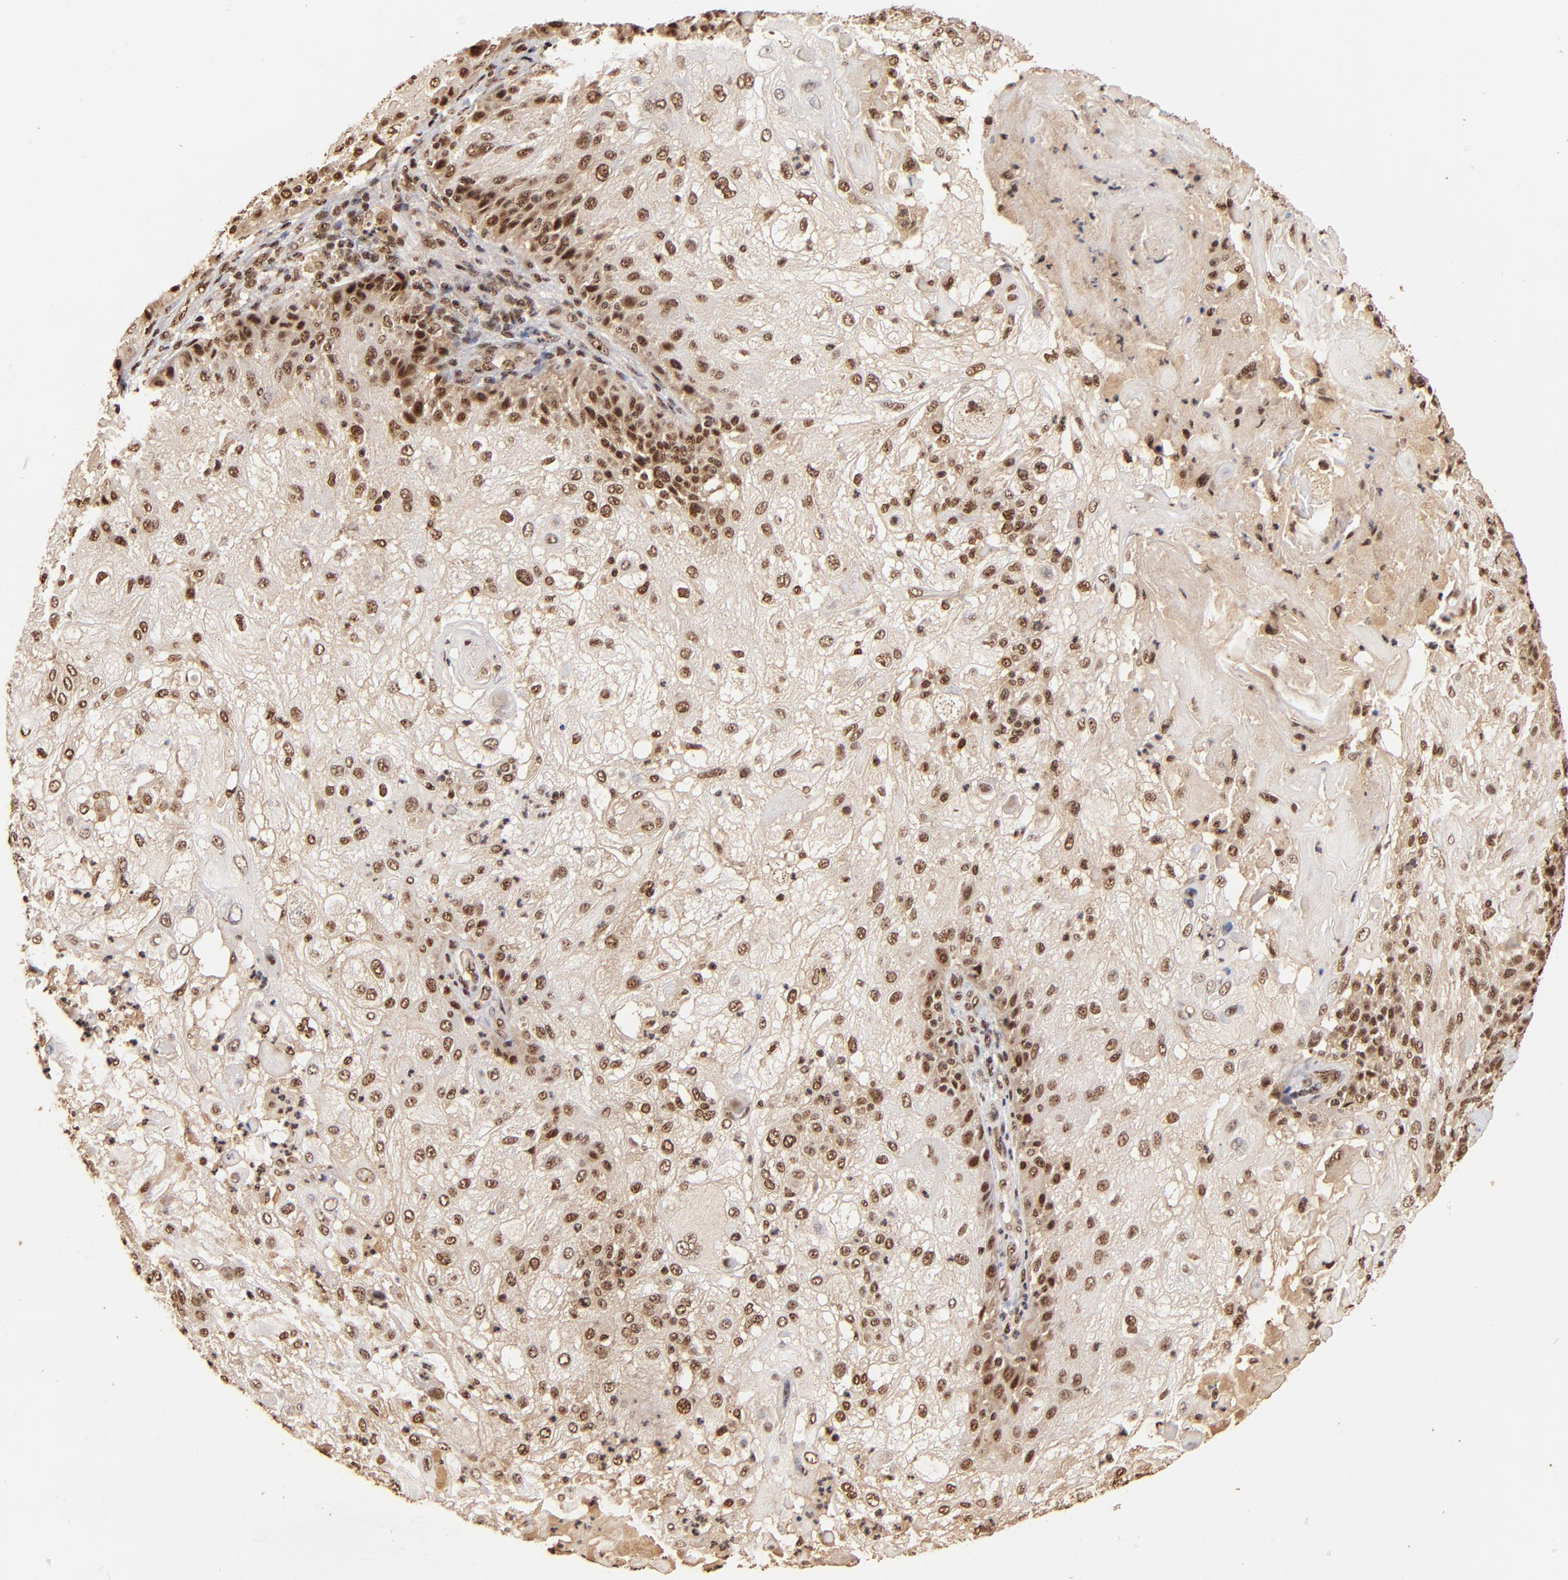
{"staining": {"intensity": "strong", "quantity": ">75%", "location": "cytoplasmic/membranous,nuclear"}, "tissue": "skin cancer", "cell_type": "Tumor cells", "image_type": "cancer", "snomed": [{"axis": "morphology", "description": "Normal tissue, NOS"}, {"axis": "morphology", "description": "Squamous cell carcinoma, NOS"}, {"axis": "topography", "description": "Skin"}], "caption": "Strong cytoplasmic/membranous and nuclear protein staining is seen in approximately >75% of tumor cells in skin cancer.", "gene": "MED12", "patient": {"sex": "female", "age": 83}}